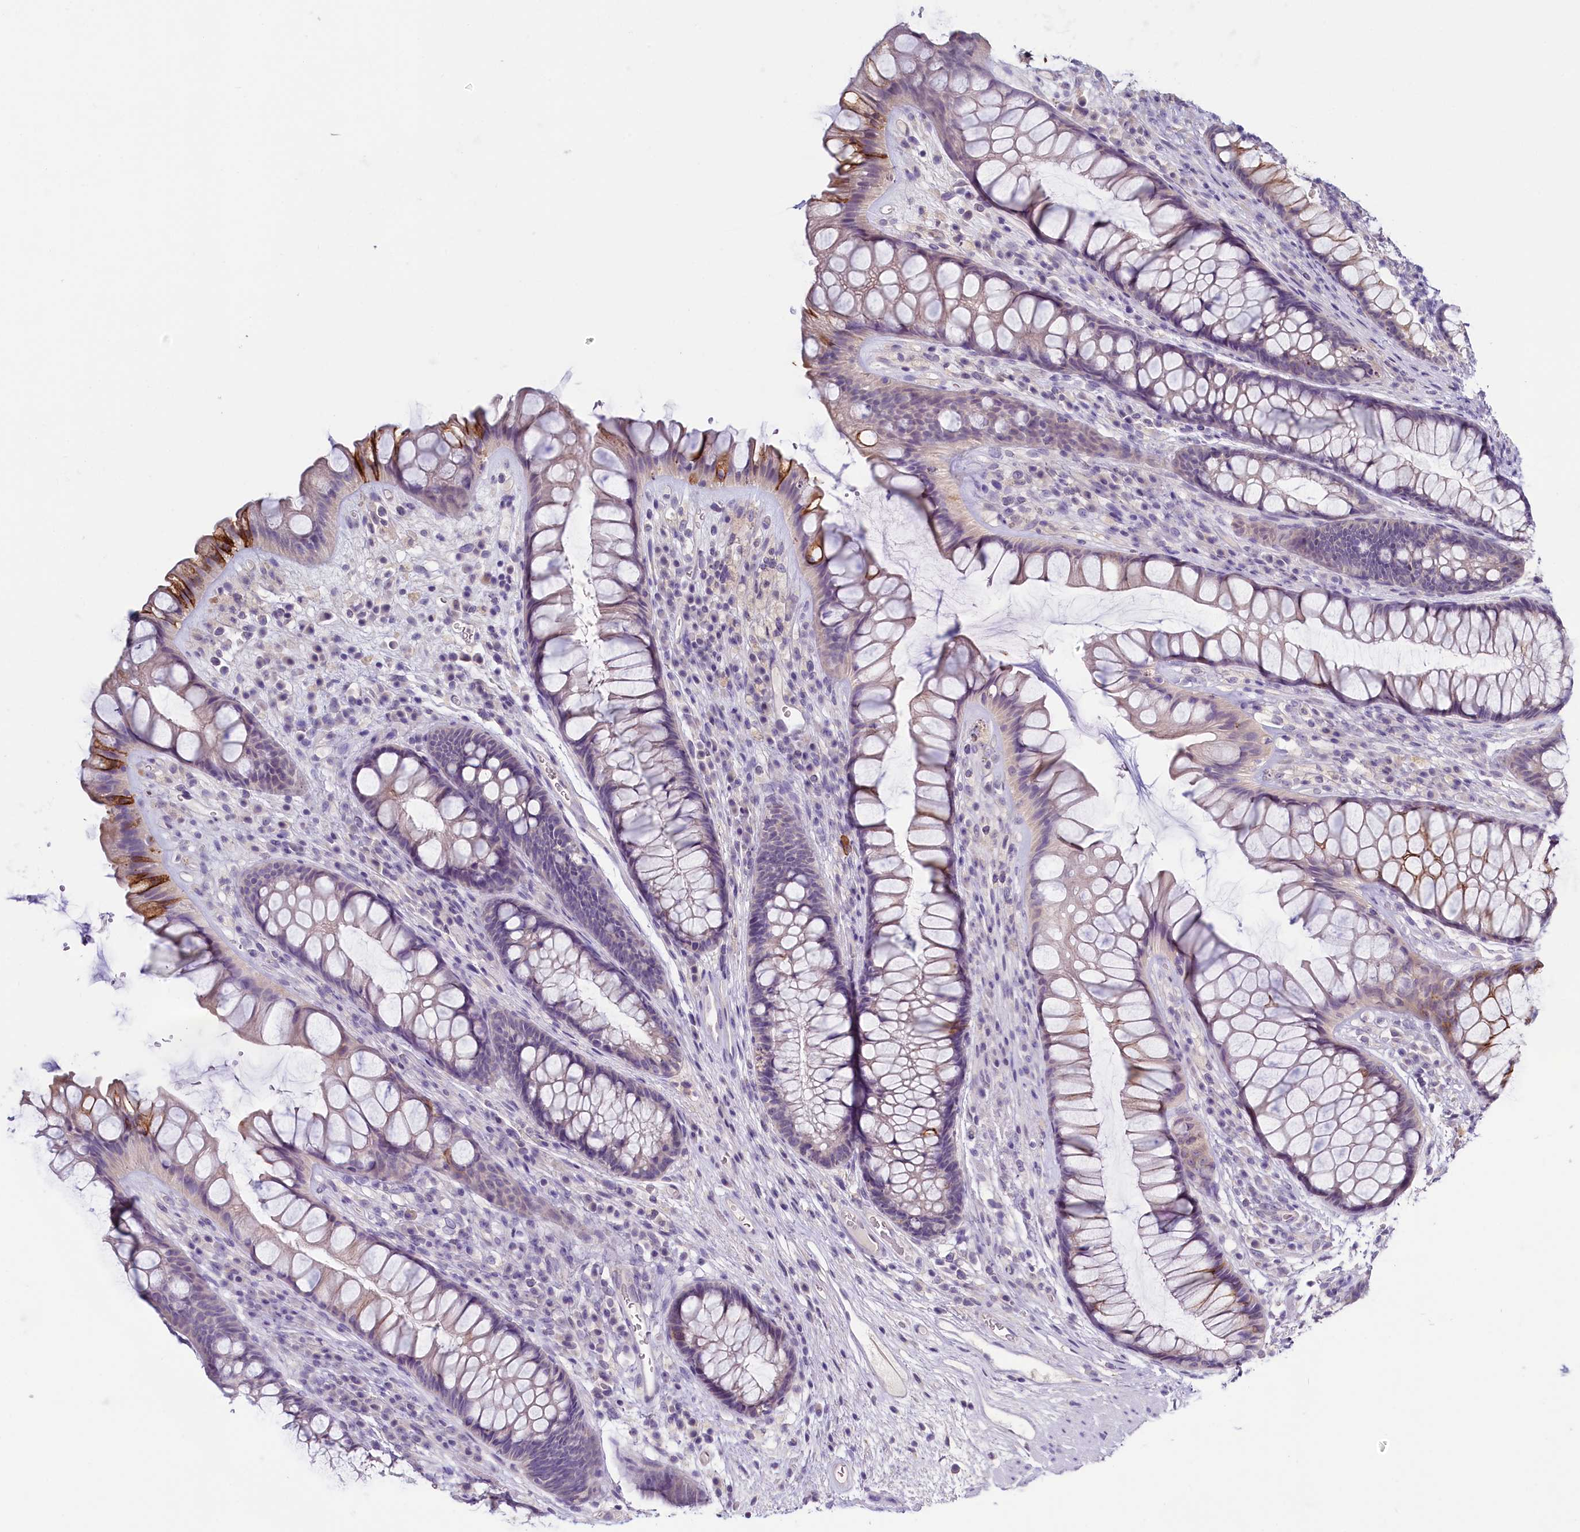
{"staining": {"intensity": "strong", "quantity": "<25%", "location": "cytoplasmic/membranous"}, "tissue": "rectum", "cell_type": "Glandular cells", "image_type": "normal", "snomed": [{"axis": "morphology", "description": "Normal tissue, NOS"}, {"axis": "topography", "description": "Rectum"}], "caption": "Rectum stained for a protein displays strong cytoplasmic/membranous positivity in glandular cells.", "gene": "PDE6D", "patient": {"sex": "male", "age": 74}}